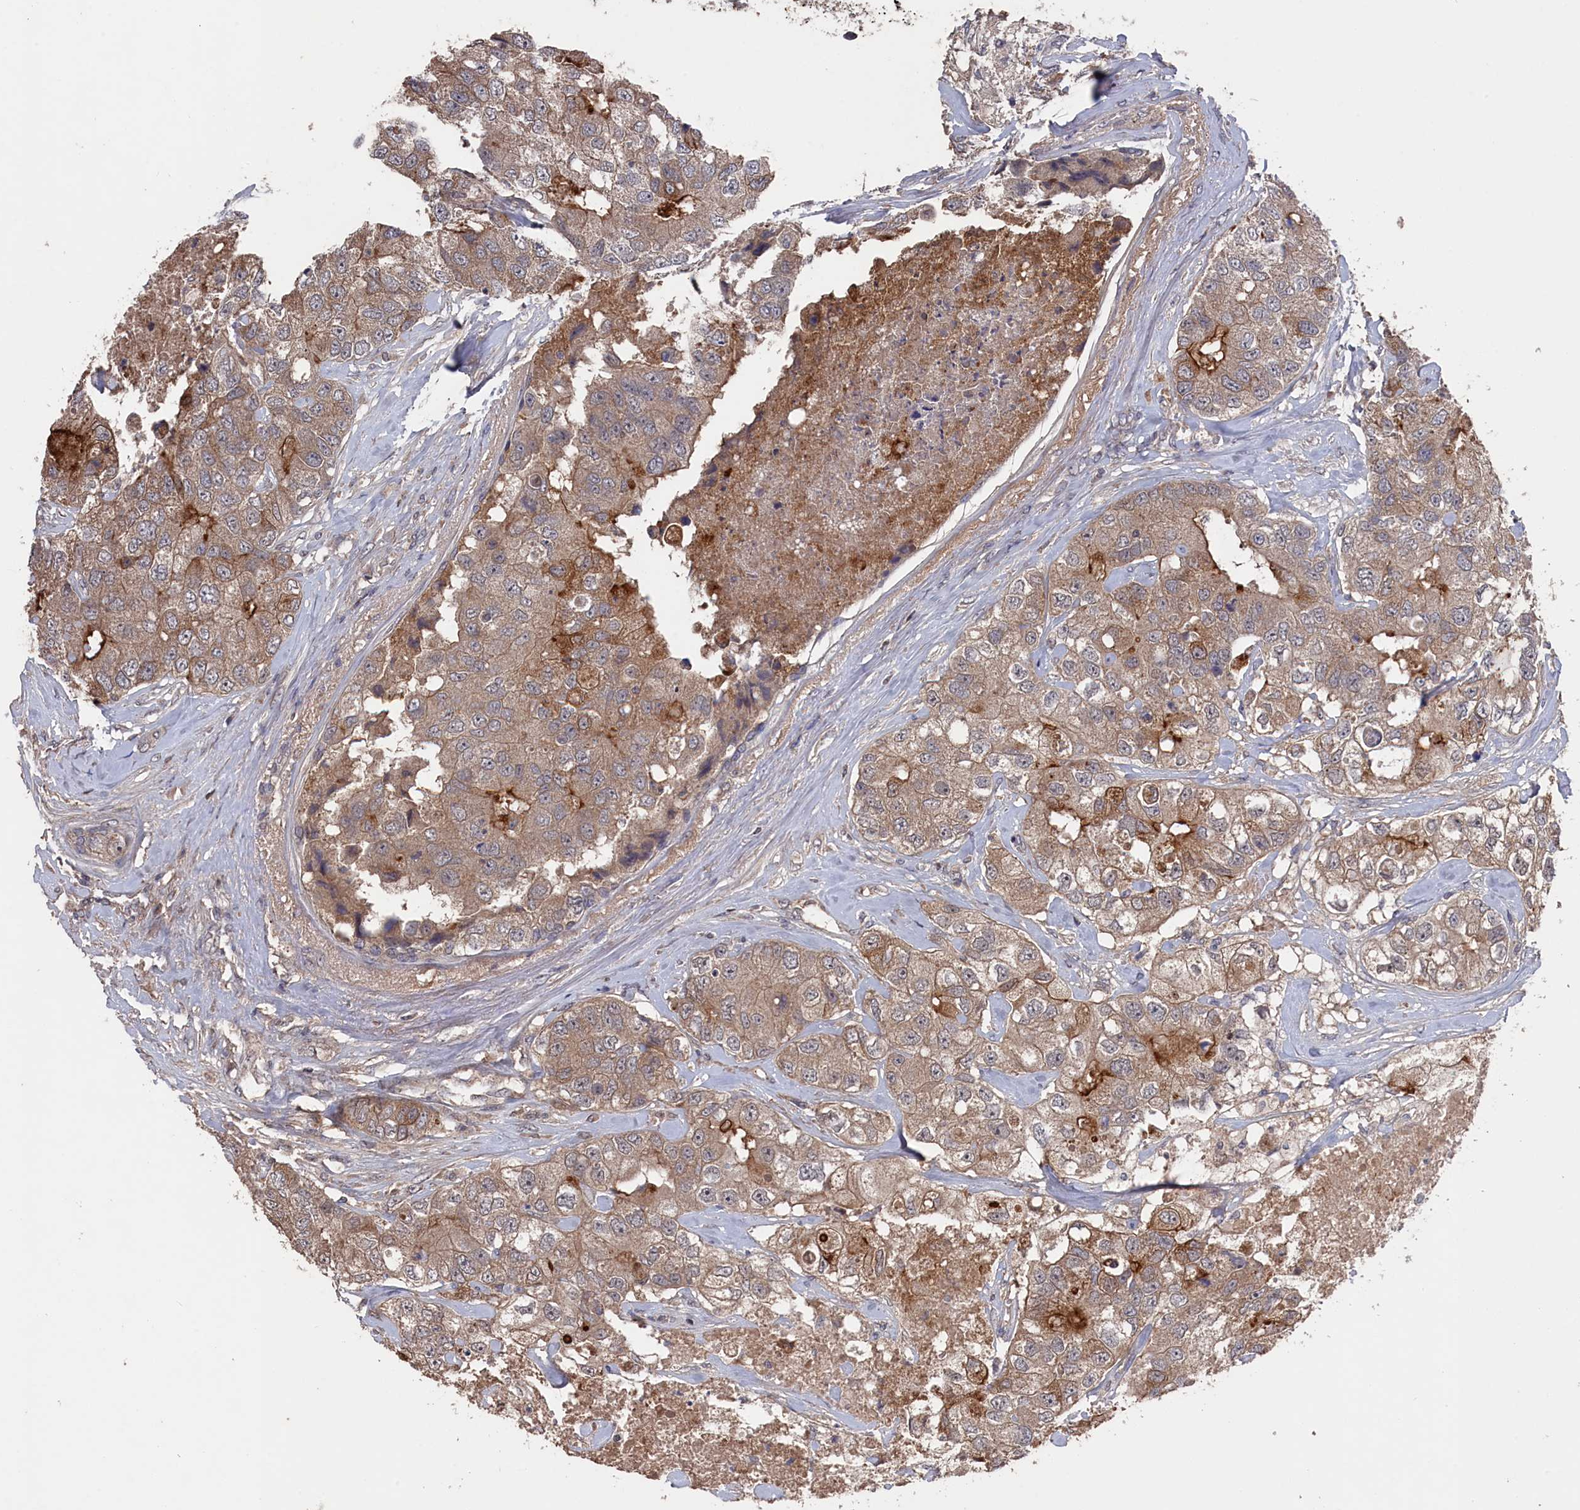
{"staining": {"intensity": "moderate", "quantity": "25%-75%", "location": "cytoplasmic/membranous"}, "tissue": "breast cancer", "cell_type": "Tumor cells", "image_type": "cancer", "snomed": [{"axis": "morphology", "description": "Duct carcinoma"}, {"axis": "topography", "description": "Breast"}], "caption": "This histopathology image shows immunohistochemistry (IHC) staining of human intraductal carcinoma (breast), with medium moderate cytoplasmic/membranous expression in approximately 25%-75% of tumor cells.", "gene": "TMC5", "patient": {"sex": "female", "age": 62}}